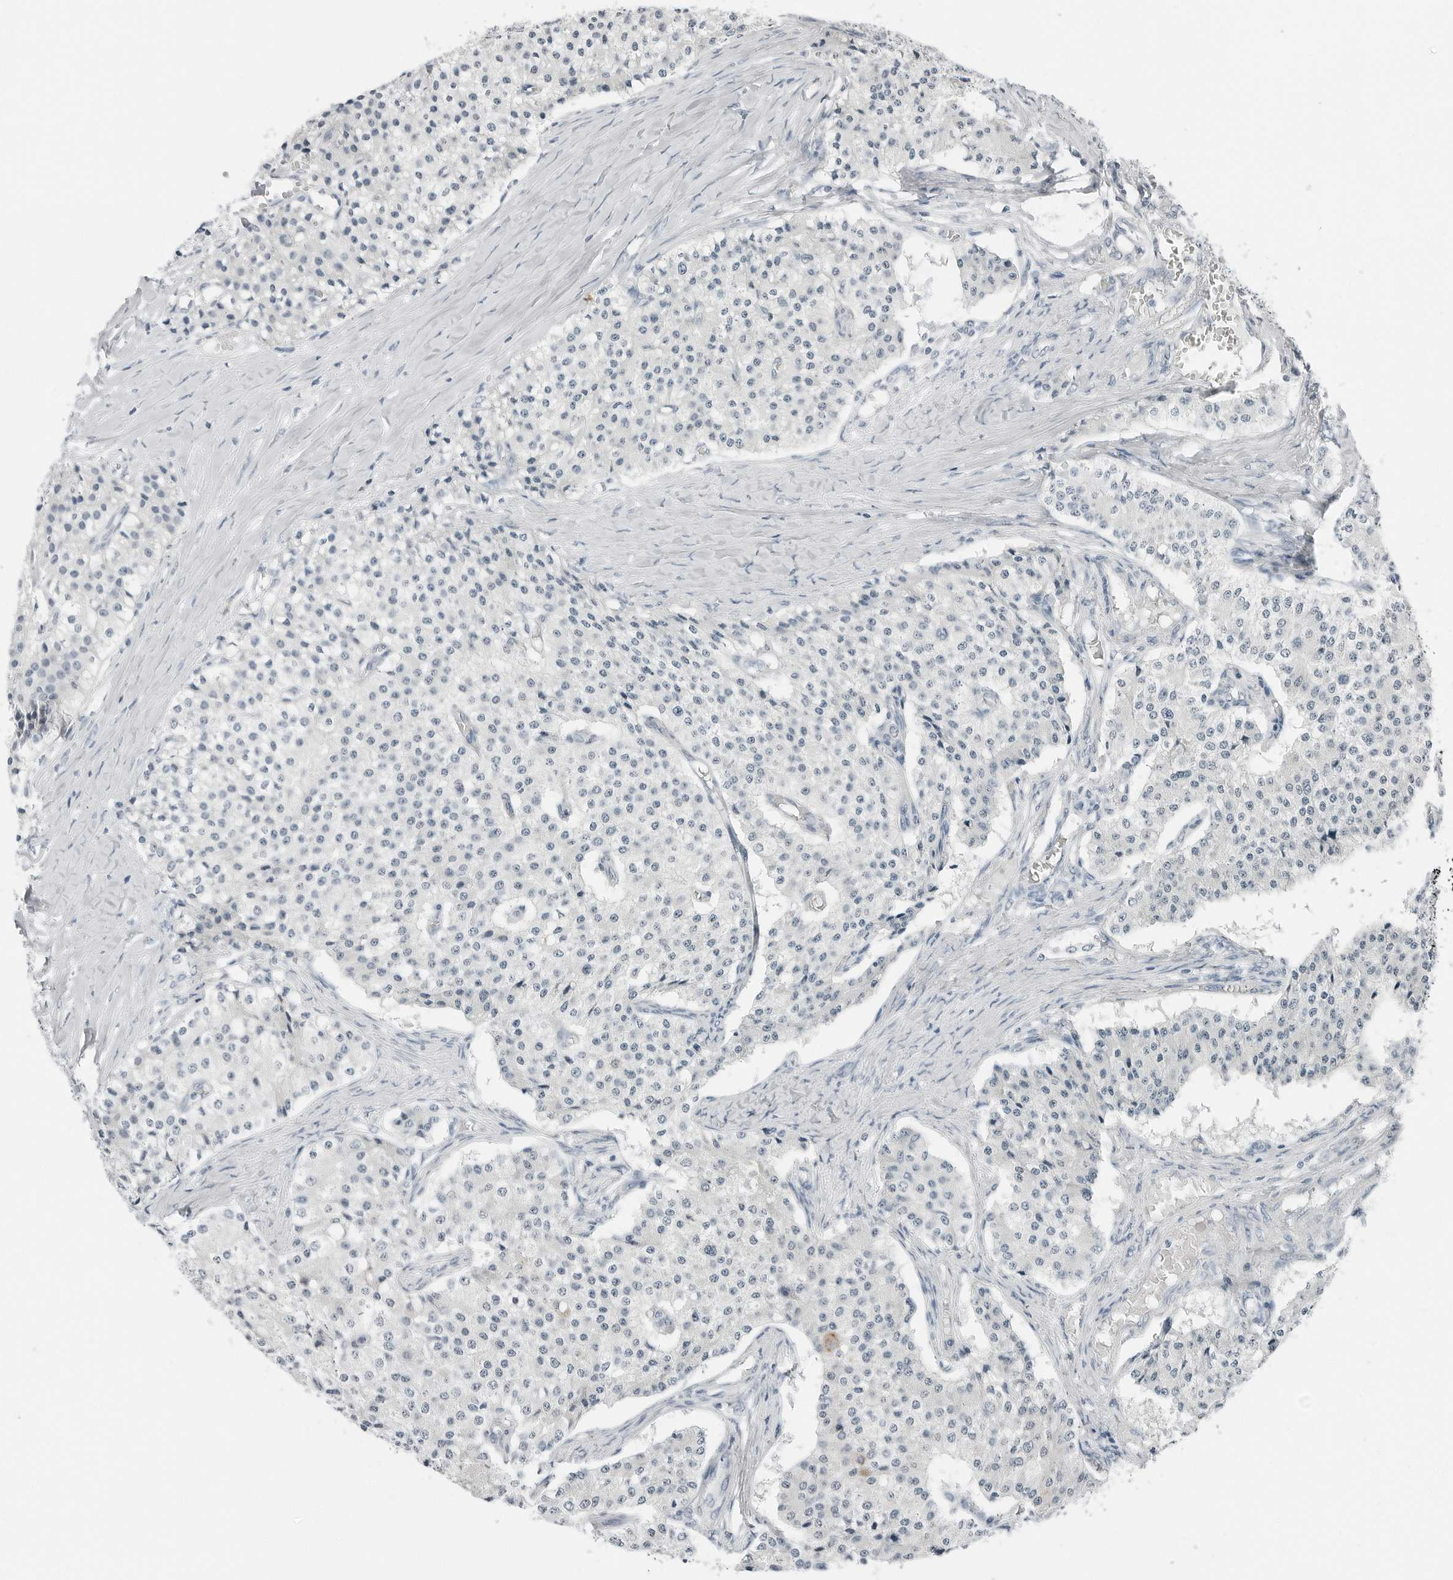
{"staining": {"intensity": "negative", "quantity": "none", "location": "none"}, "tissue": "carcinoid", "cell_type": "Tumor cells", "image_type": "cancer", "snomed": [{"axis": "morphology", "description": "Carcinoid, malignant, NOS"}, {"axis": "topography", "description": "Colon"}], "caption": "Tumor cells show no significant protein positivity in carcinoid.", "gene": "XIRP1", "patient": {"sex": "female", "age": 52}}